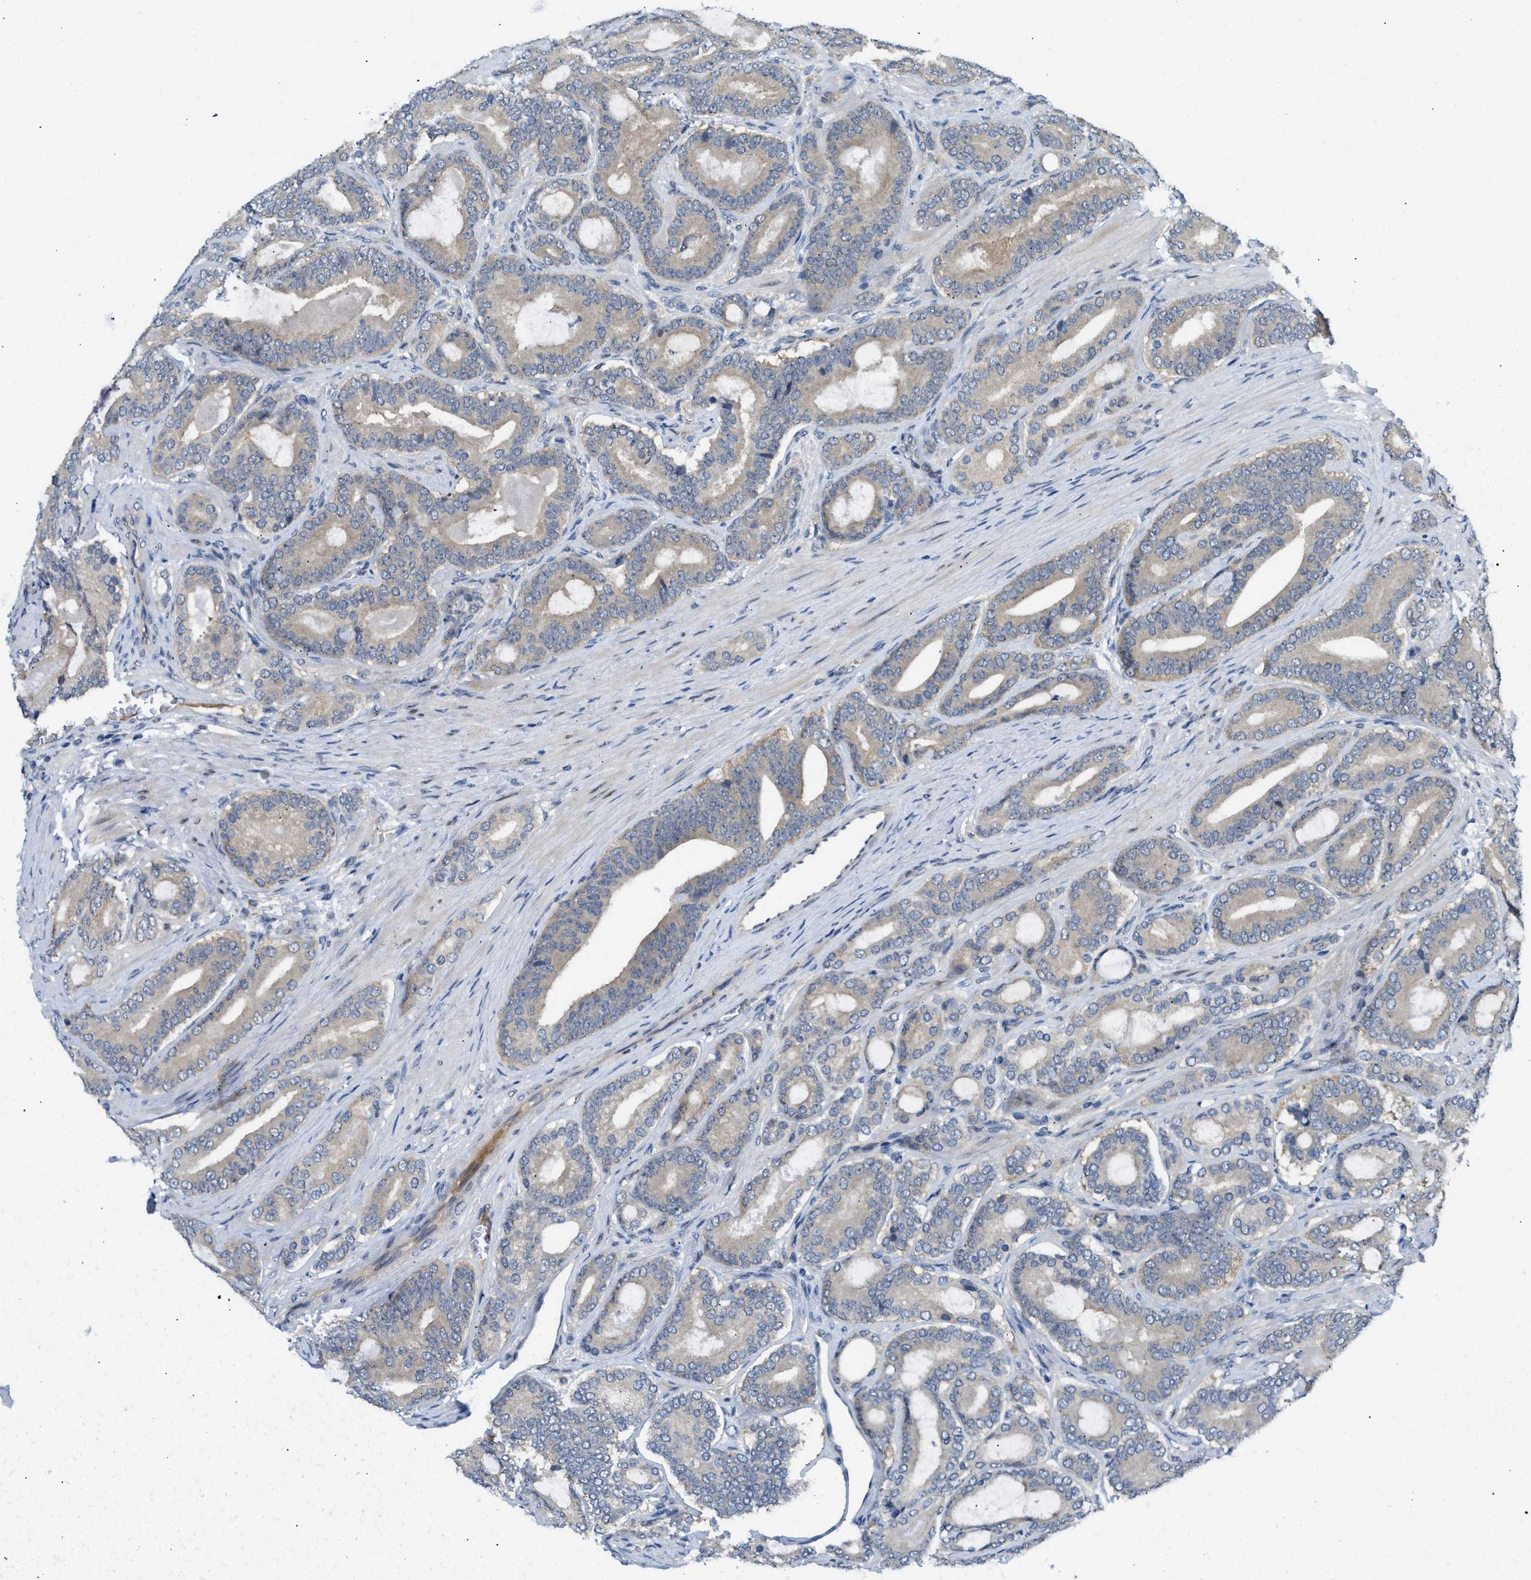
{"staining": {"intensity": "negative", "quantity": "none", "location": "none"}, "tissue": "prostate cancer", "cell_type": "Tumor cells", "image_type": "cancer", "snomed": [{"axis": "morphology", "description": "Adenocarcinoma, High grade"}, {"axis": "topography", "description": "Prostate"}], "caption": "Immunohistochemistry (IHC) of human prostate cancer (high-grade adenocarcinoma) exhibits no expression in tumor cells. (Stains: DAB (3,3'-diaminobenzidine) immunohistochemistry (IHC) with hematoxylin counter stain, Microscopy: brightfield microscopy at high magnification).", "gene": "ZNF251", "patient": {"sex": "male", "age": 60}}